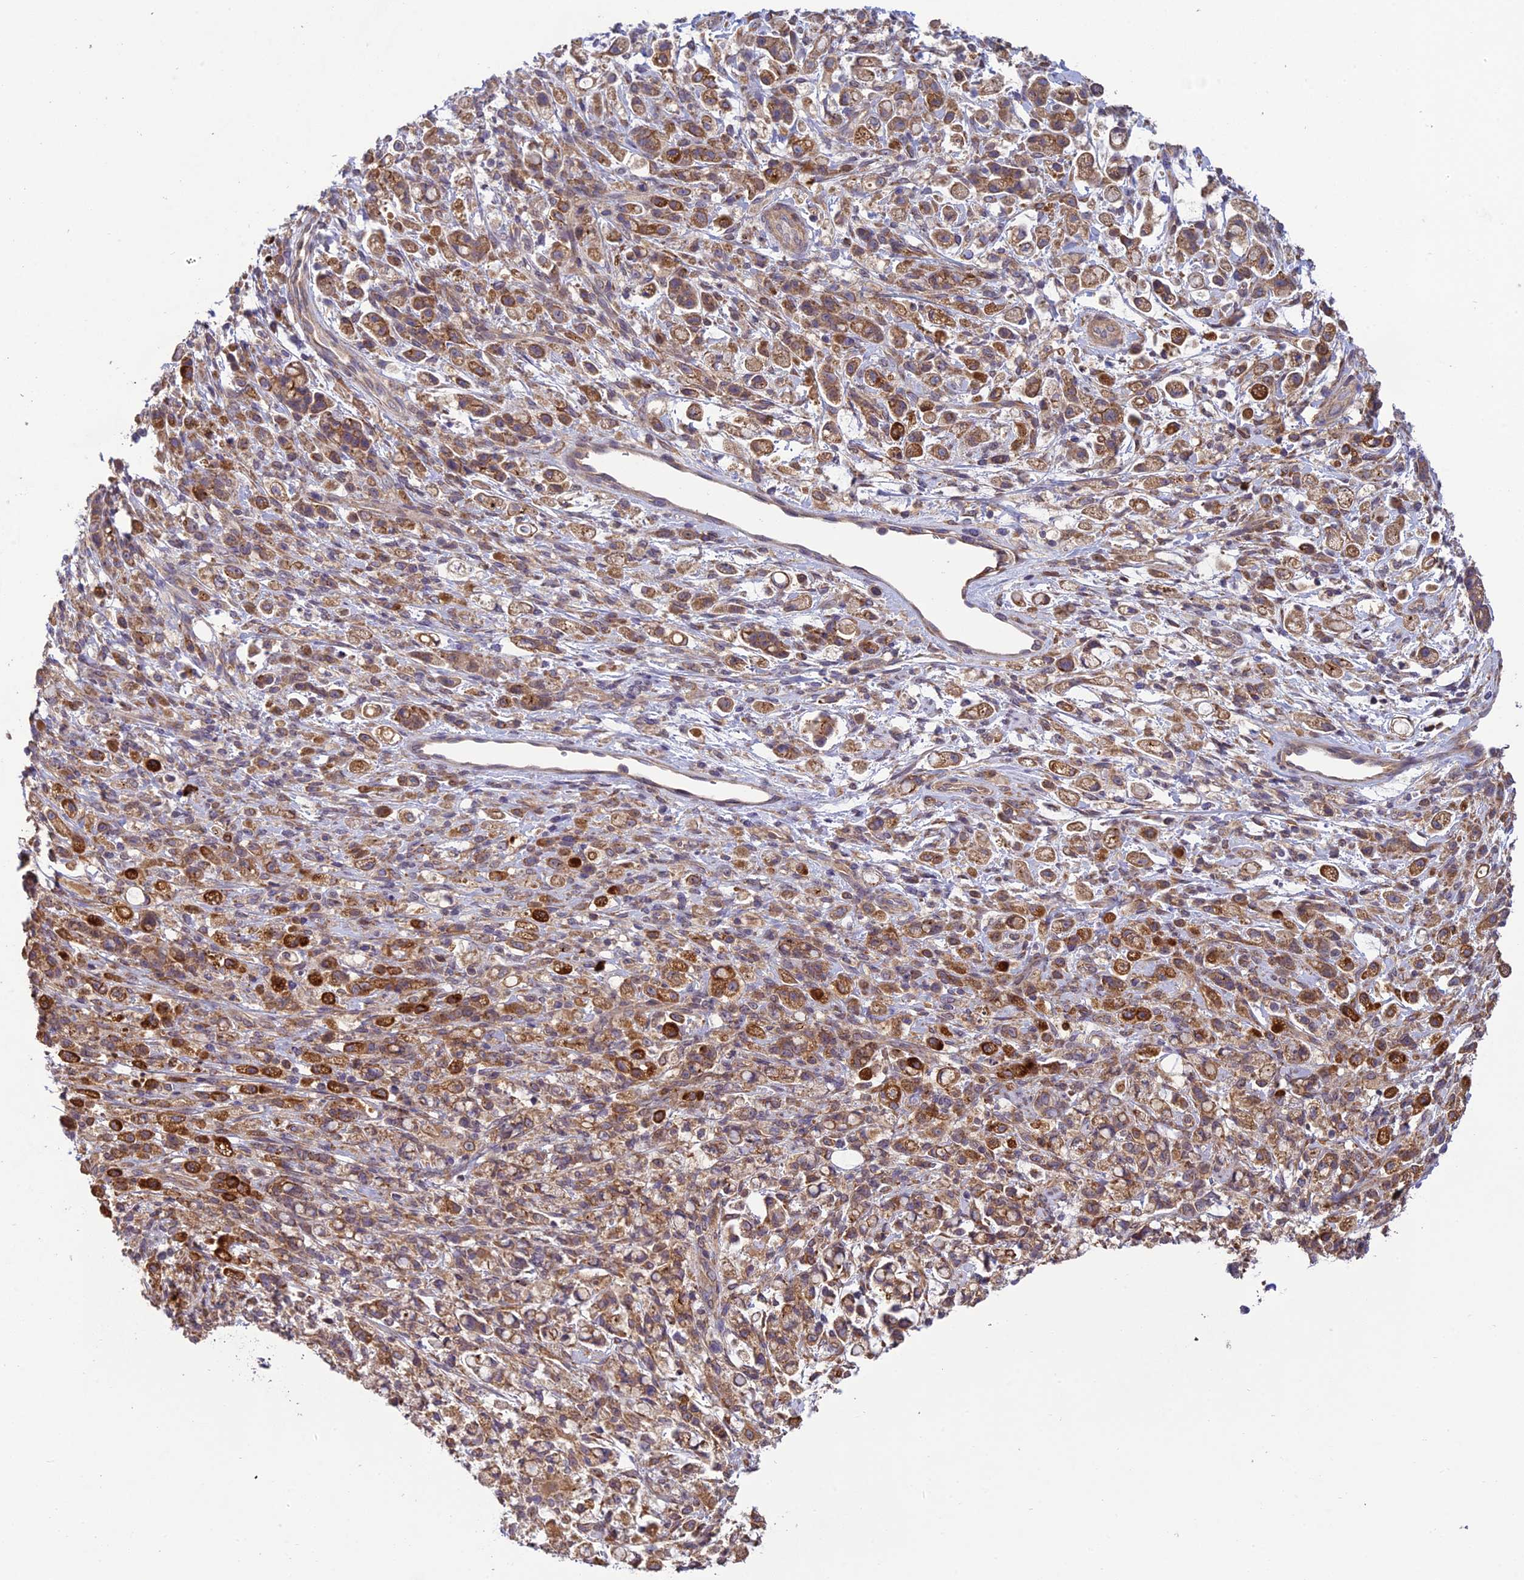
{"staining": {"intensity": "moderate", "quantity": ">75%", "location": "cytoplasmic/membranous"}, "tissue": "stomach cancer", "cell_type": "Tumor cells", "image_type": "cancer", "snomed": [{"axis": "morphology", "description": "Adenocarcinoma, NOS"}, {"axis": "topography", "description": "Stomach"}], "caption": "The histopathology image shows staining of stomach cancer (adenocarcinoma), revealing moderate cytoplasmic/membranous protein staining (brown color) within tumor cells.", "gene": "MRNIP", "patient": {"sex": "female", "age": 60}}